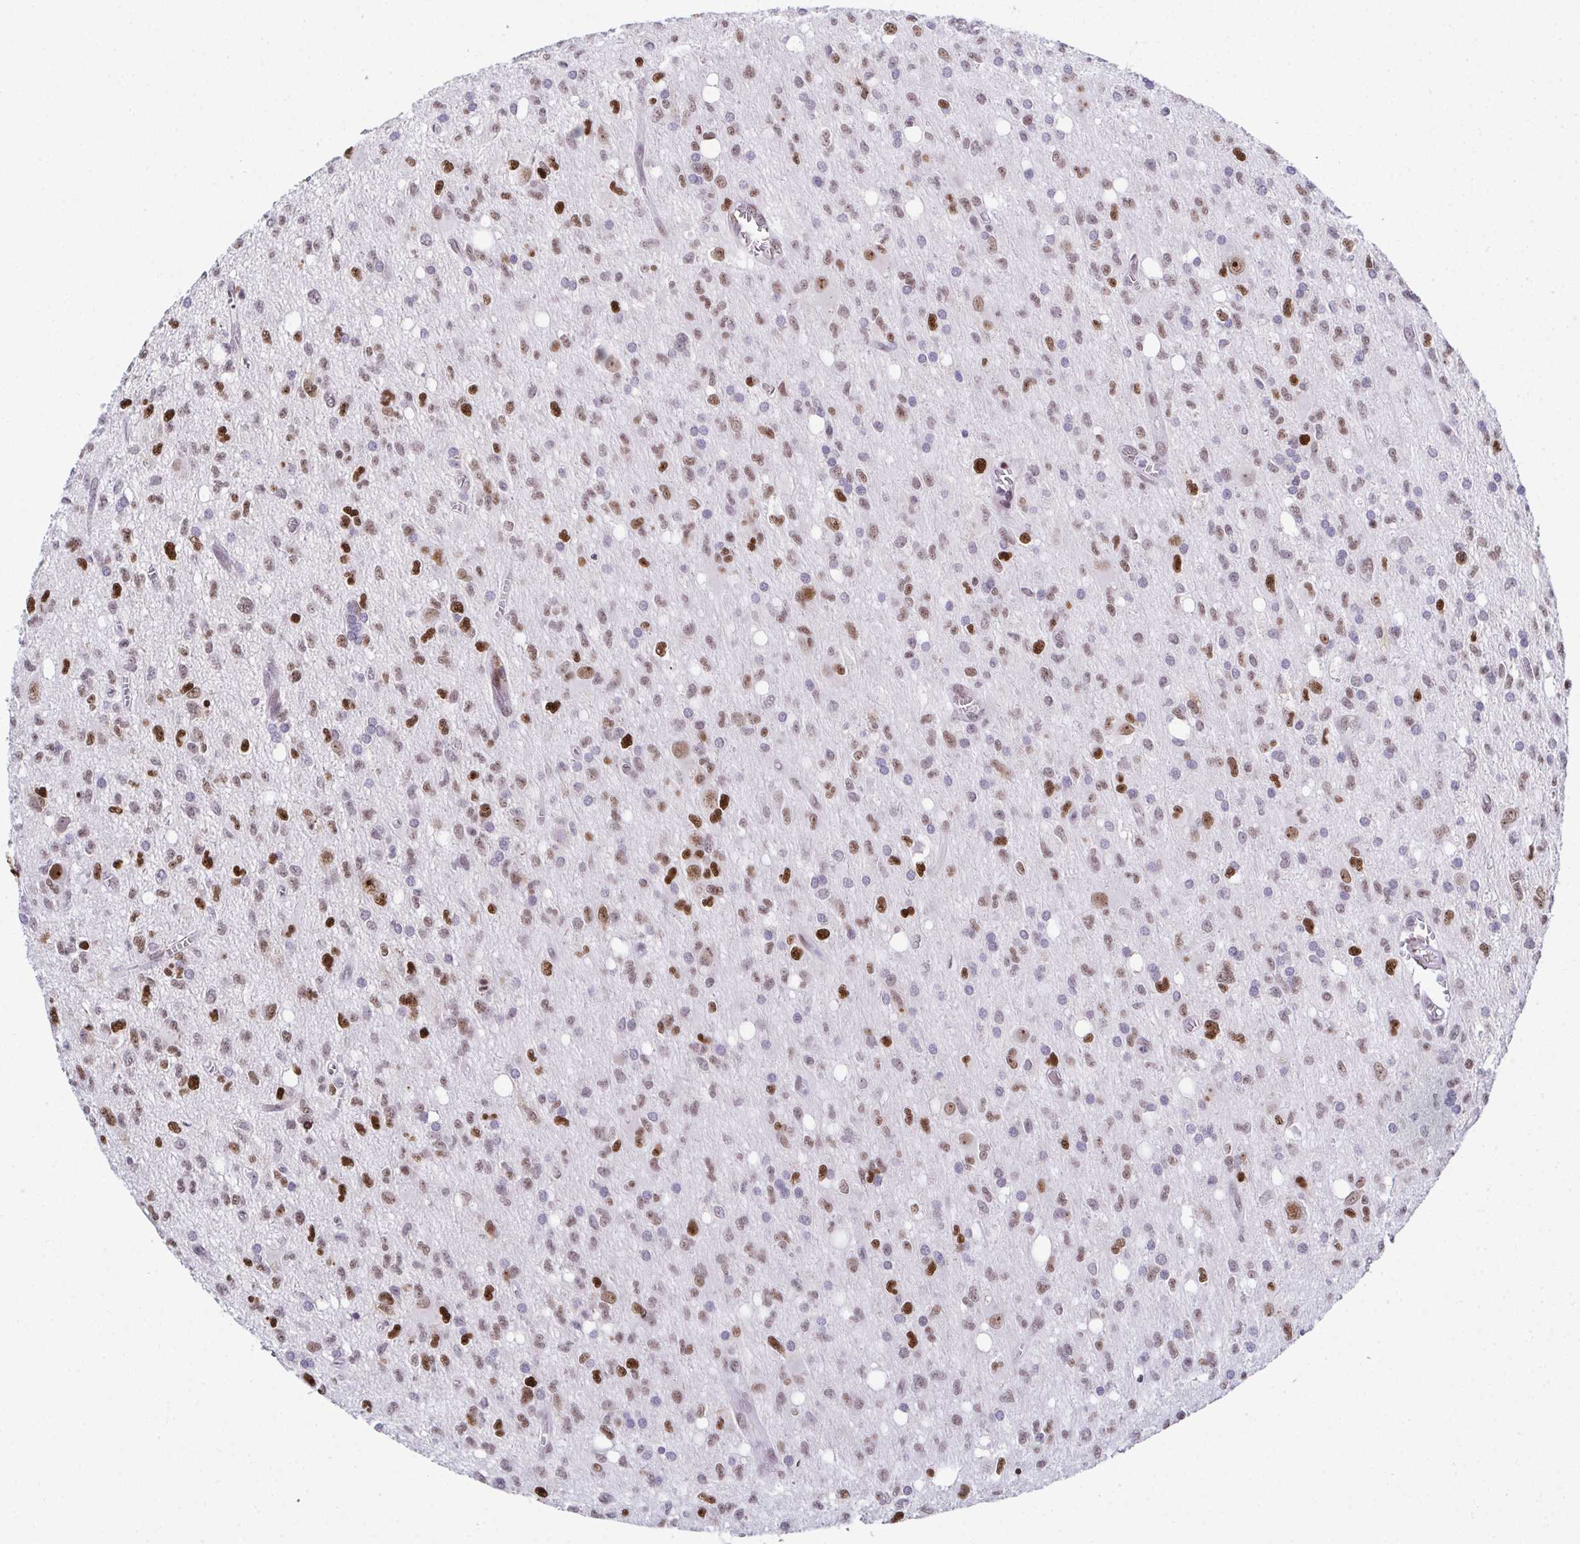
{"staining": {"intensity": "moderate", "quantity": "<25%", "location": "nuclear"}, "tissue": "glioma", "cell_type": "Tumor cells", "image_type": "cancer", "snomed": [{"axis": "morphology", "description": "Glioma, malignant, Low grade"}, {"axis": "topography", "description": "Brain"}], "caption": "Immunohistochemistry image of neoplastic tissue: human malignant glioma (low-grade) stained using immunohistochemistry shows low levels of moderate protein expression localized specifically in the nuclear of tumor cells, appearing as a nuclear brown color.", "gene": "RB1", "patient": {"sex": "male", "age": 64}}